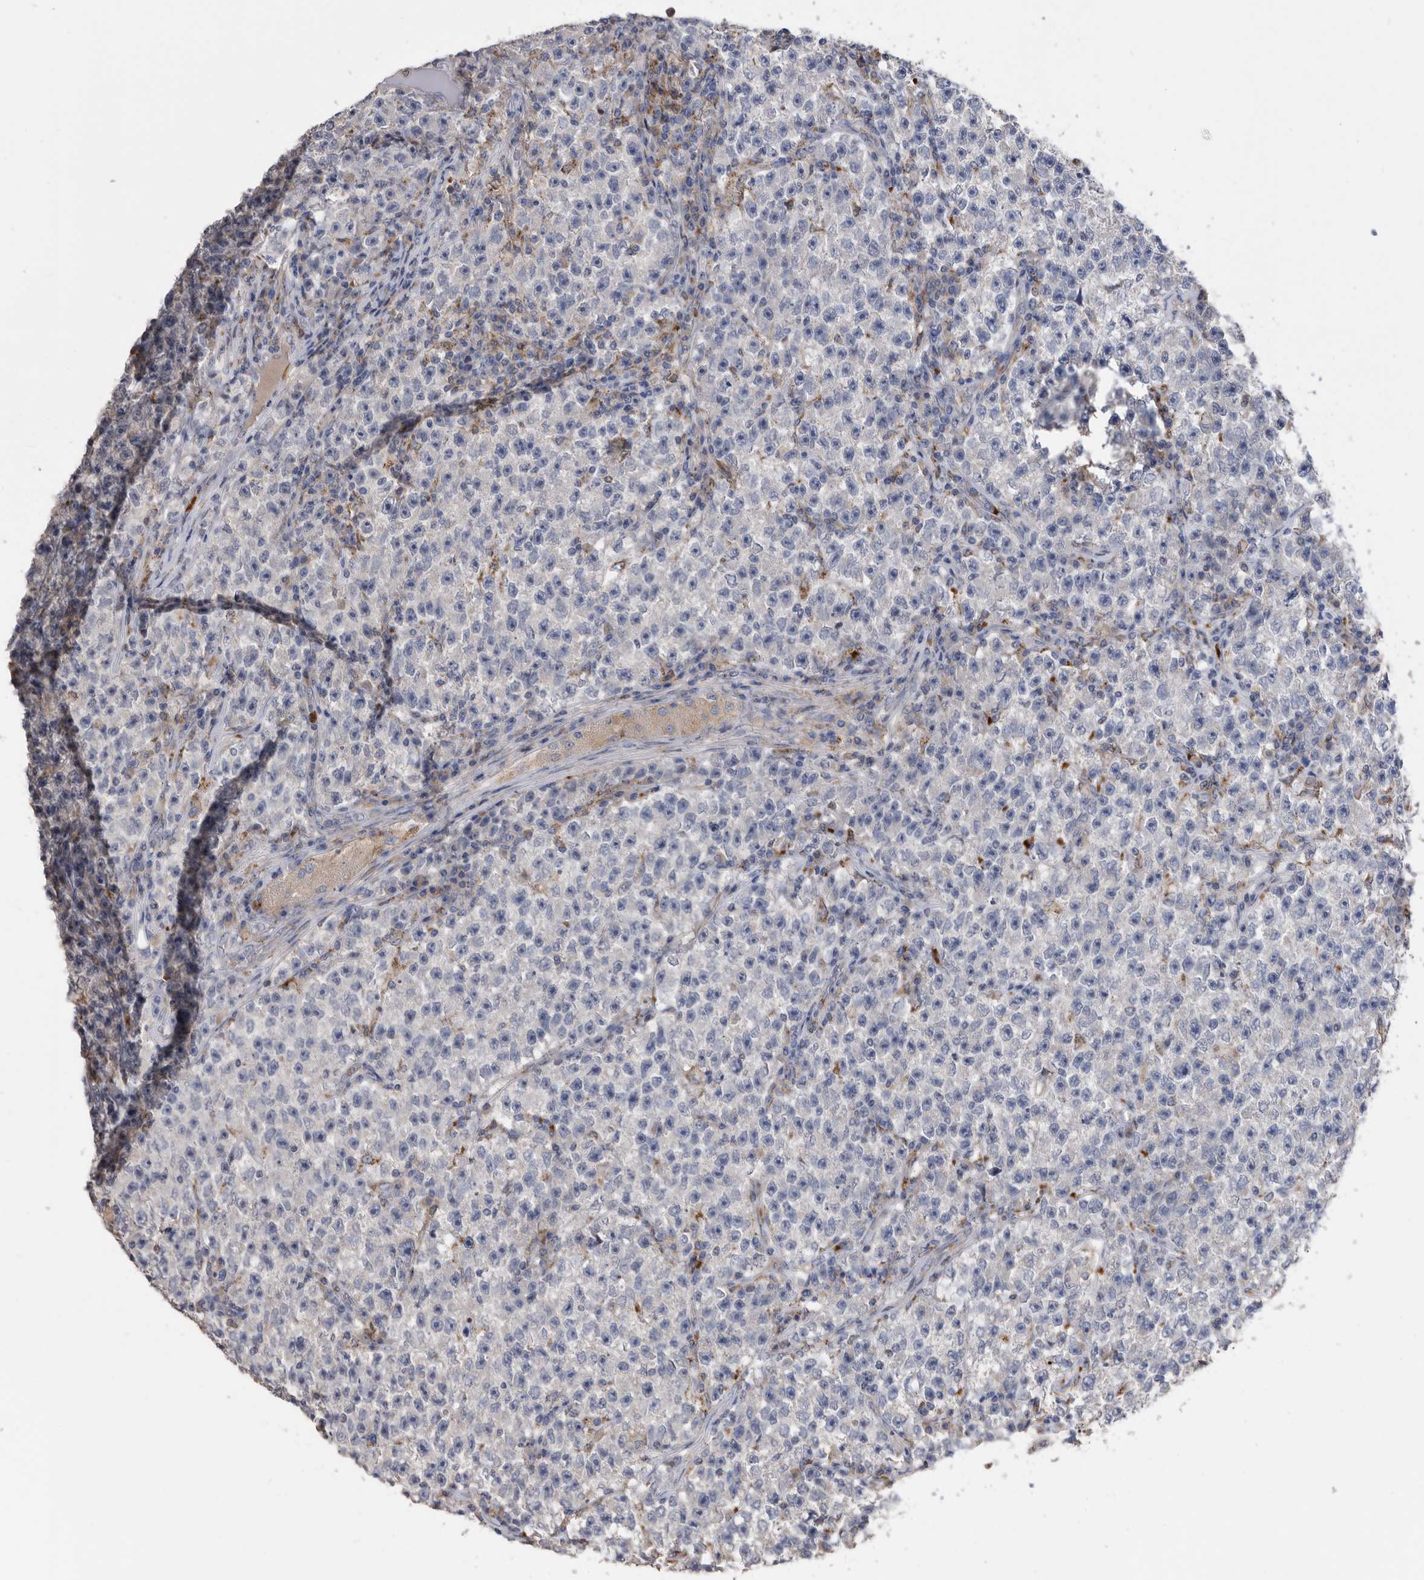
{"staining": {"intensity": "negative", "quantity": "none", "location": "none"}, "tissue": "testis cancer", "cell_type": "Tumor cells", "image_type": "cancer", "snomed": [{"axis": "morphology", "description": "Seminoma, NOS"}, {"axis": "topography", "description": "Testis"}], "caption": "Tumor cells are negative for brown protein staining in seminoma (testis). (DAB immunohistochemistry (IHC), high magnification).", "gene": "CRISPLD2", "patient": {"sex": "male", "age": 22}}